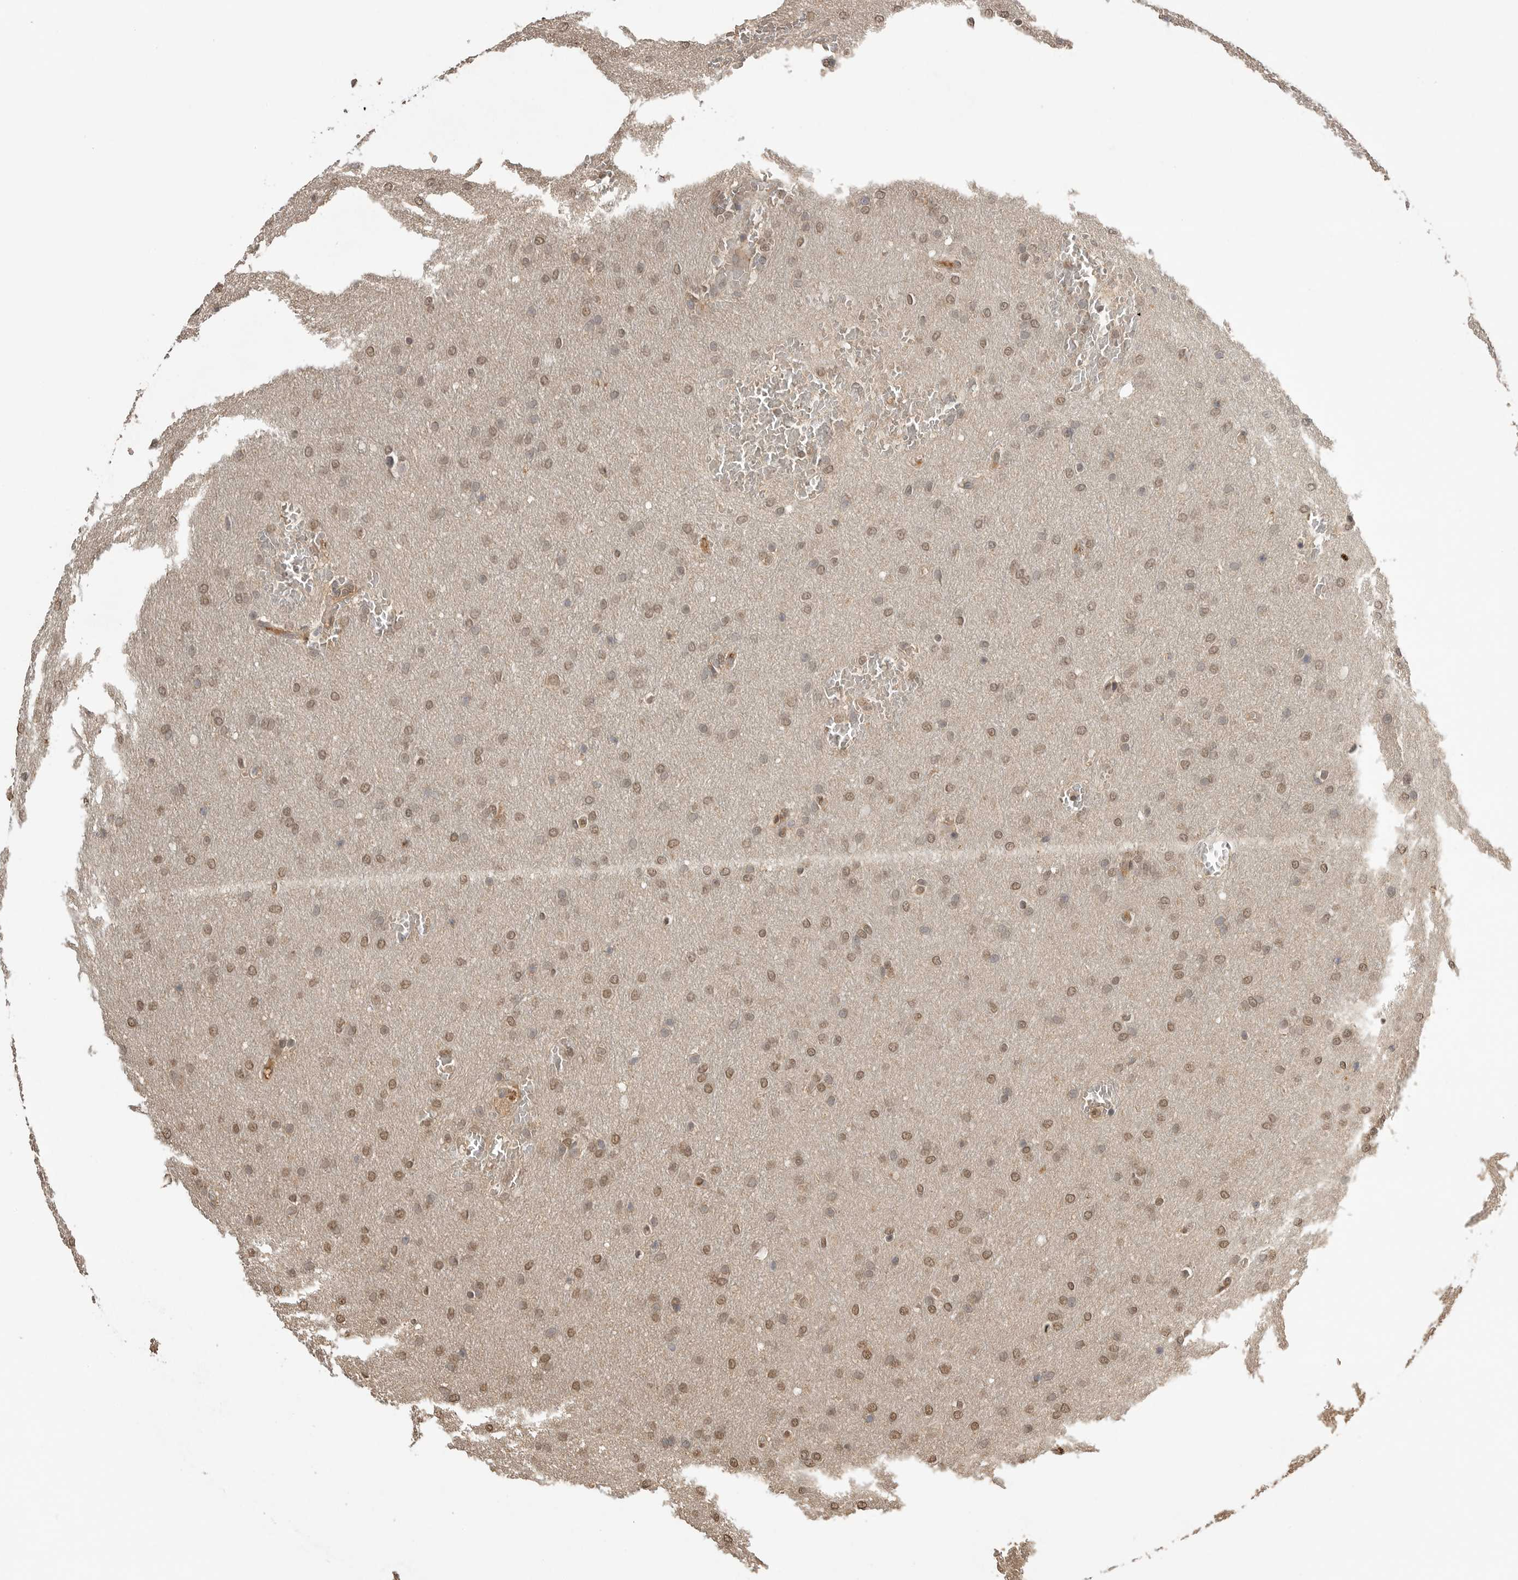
{"staining": {"intensity": "moderate", "quantity": ">75%", "location": "nuclear"}, "tissue": "glioma", "cell_type": "Tumor cells", "image_type": "cancer", "snomed": [{"axis": "morphology", "description": "Glioma, malignant, Low grade"}, {"axis": "topography", "description": "Brain"}], "caption": "This histopathology image displays IHC staining of human glioma, with medium moderate nuclear staining in approximately >75% of tumor cells.", "gene": "ASPSCR1", "patient": {"sex": "female", "age": 37}}